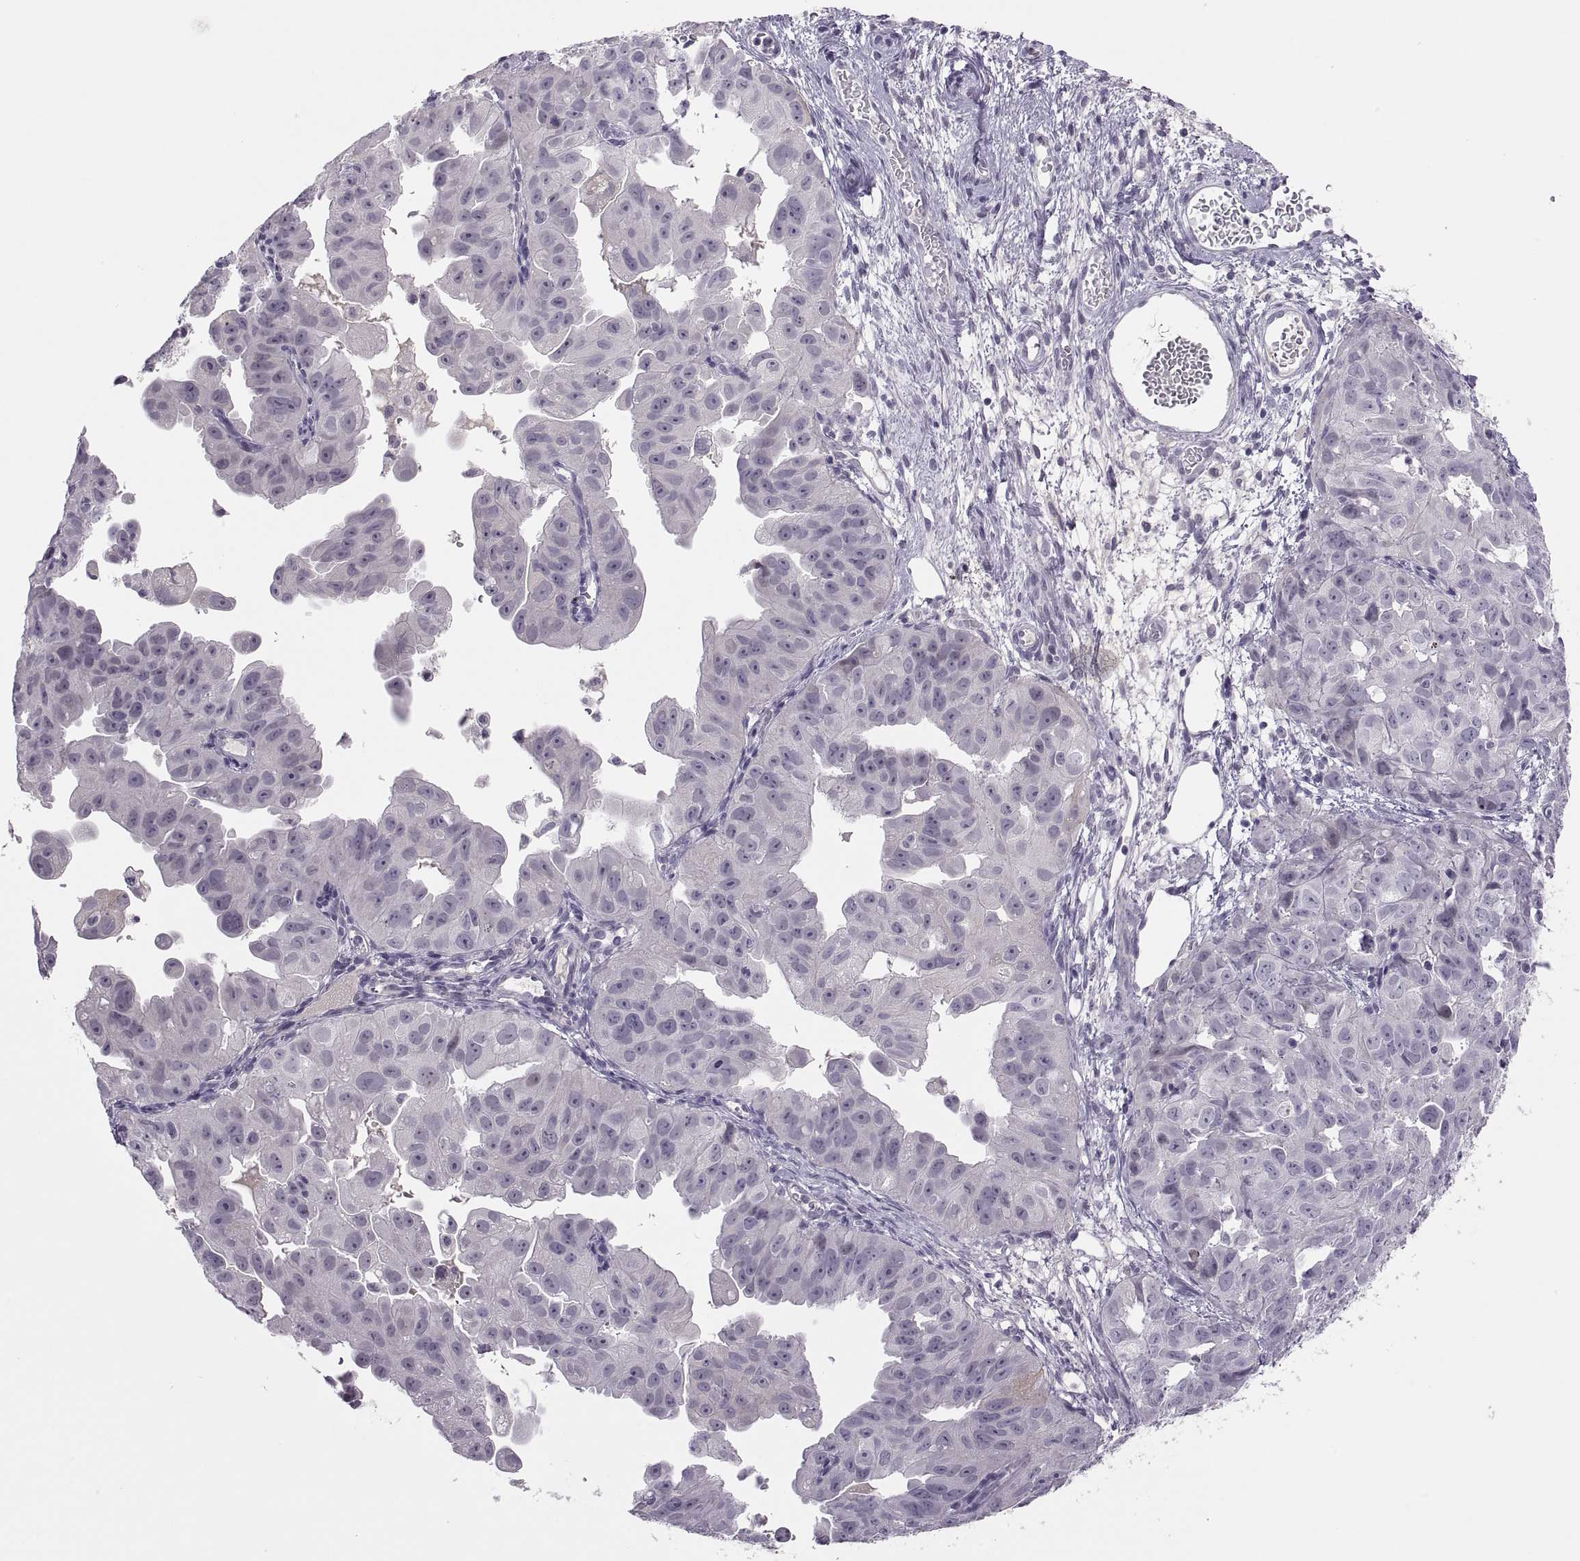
{"staining": {"intensity": "negative", "quantity": "none", "location": "none"}, "tissue": "ovarian cancer", "cell_type": "Tumor cells", "image_type": "cancer", "snomed": [{"axis": "morphology", "description": "Carcinoma, endometroid"}, {"axis": "topography", "description": "Ovary"}], "caption": "This is an immunohistochemistry (IHC) photomicrograph of ovarian cancer. There is no positivity in tumor cells.", "gene": "CHCT1", "patient": {"sex": "female", "age": 85}}